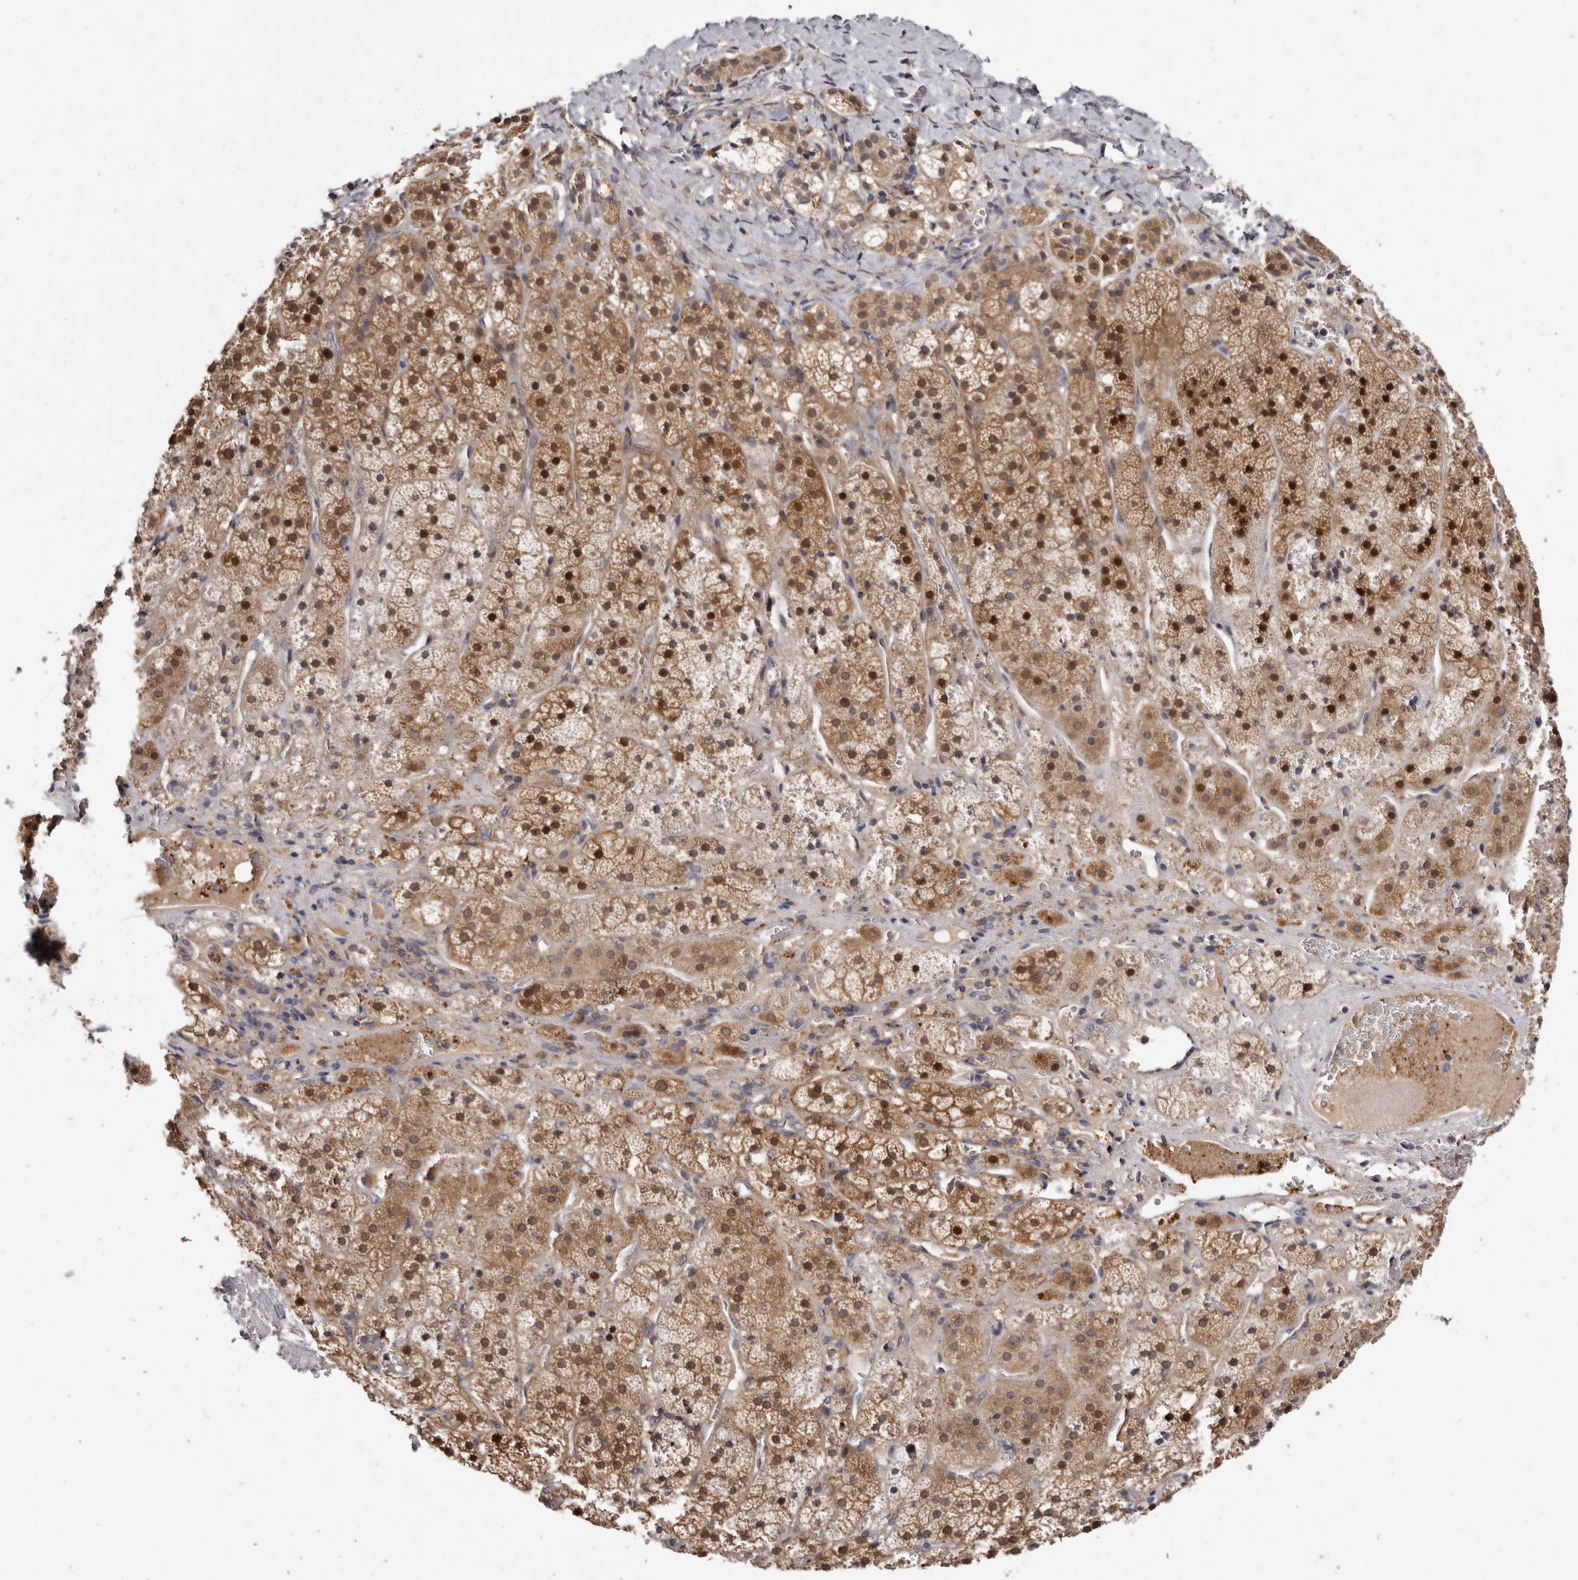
{"staining": {"intensity": "moderate", "quantity": ">75%", "location": "cytoplasmic/membranous,nuclear"}, "tissue": "adrenal gland", "cell_type": "Glandular cells", "image_type": "normal", "snomed": [{"axis": "morphology", "description": "Normal tissue, NOS"}, {"axis": "topography", "description": "Adrenal gland"}], "caption": "Immunohistochemical staining of unremarkable adrenal gland demonstrates moderate cytoplasmic/membranous,nuclear protein positivity in approximately >75% of glandular cells.", "gene": "INAVA", "patient": {"sex": "female", "age": 44}}